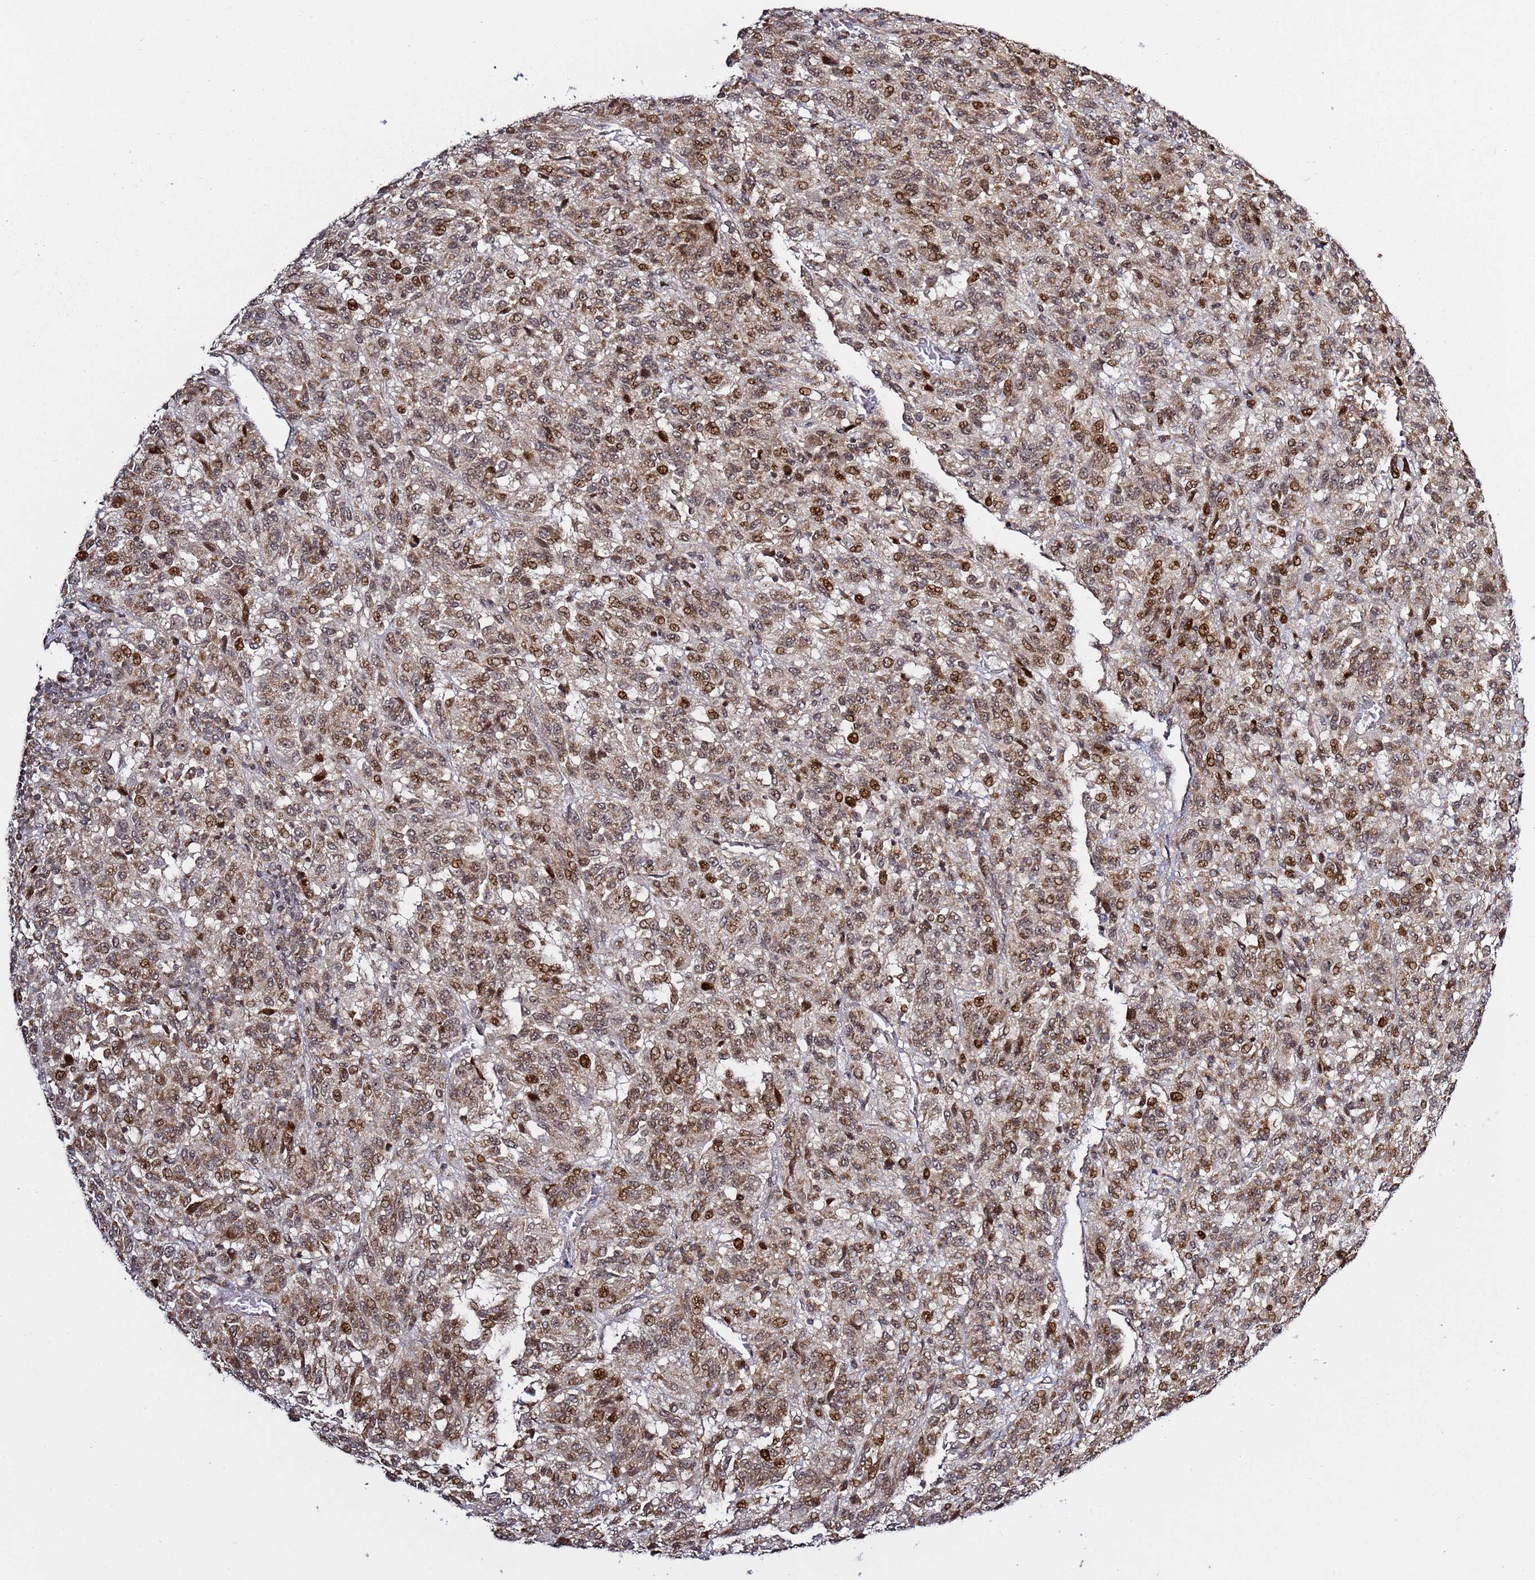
{"staining": {"intensity": "moderate", "quantity": ">75%", "location": "nuclear"}, "tissue": "melanoma", "cell_type": "Tumor cells", "image_type": "cancer", "snomed": [{"axis": "morphology", "description": "Malignant melanoma, Metastatic site"}, {"axis": "topography", "description": "Lung"}], "caption": "Protein staining by IHC reveals moderate nuclear expression in approximately >75% of tumor cells in melanoma.", "gene": "RCOR2", "patient": {"sex": "male", "age": 64}}